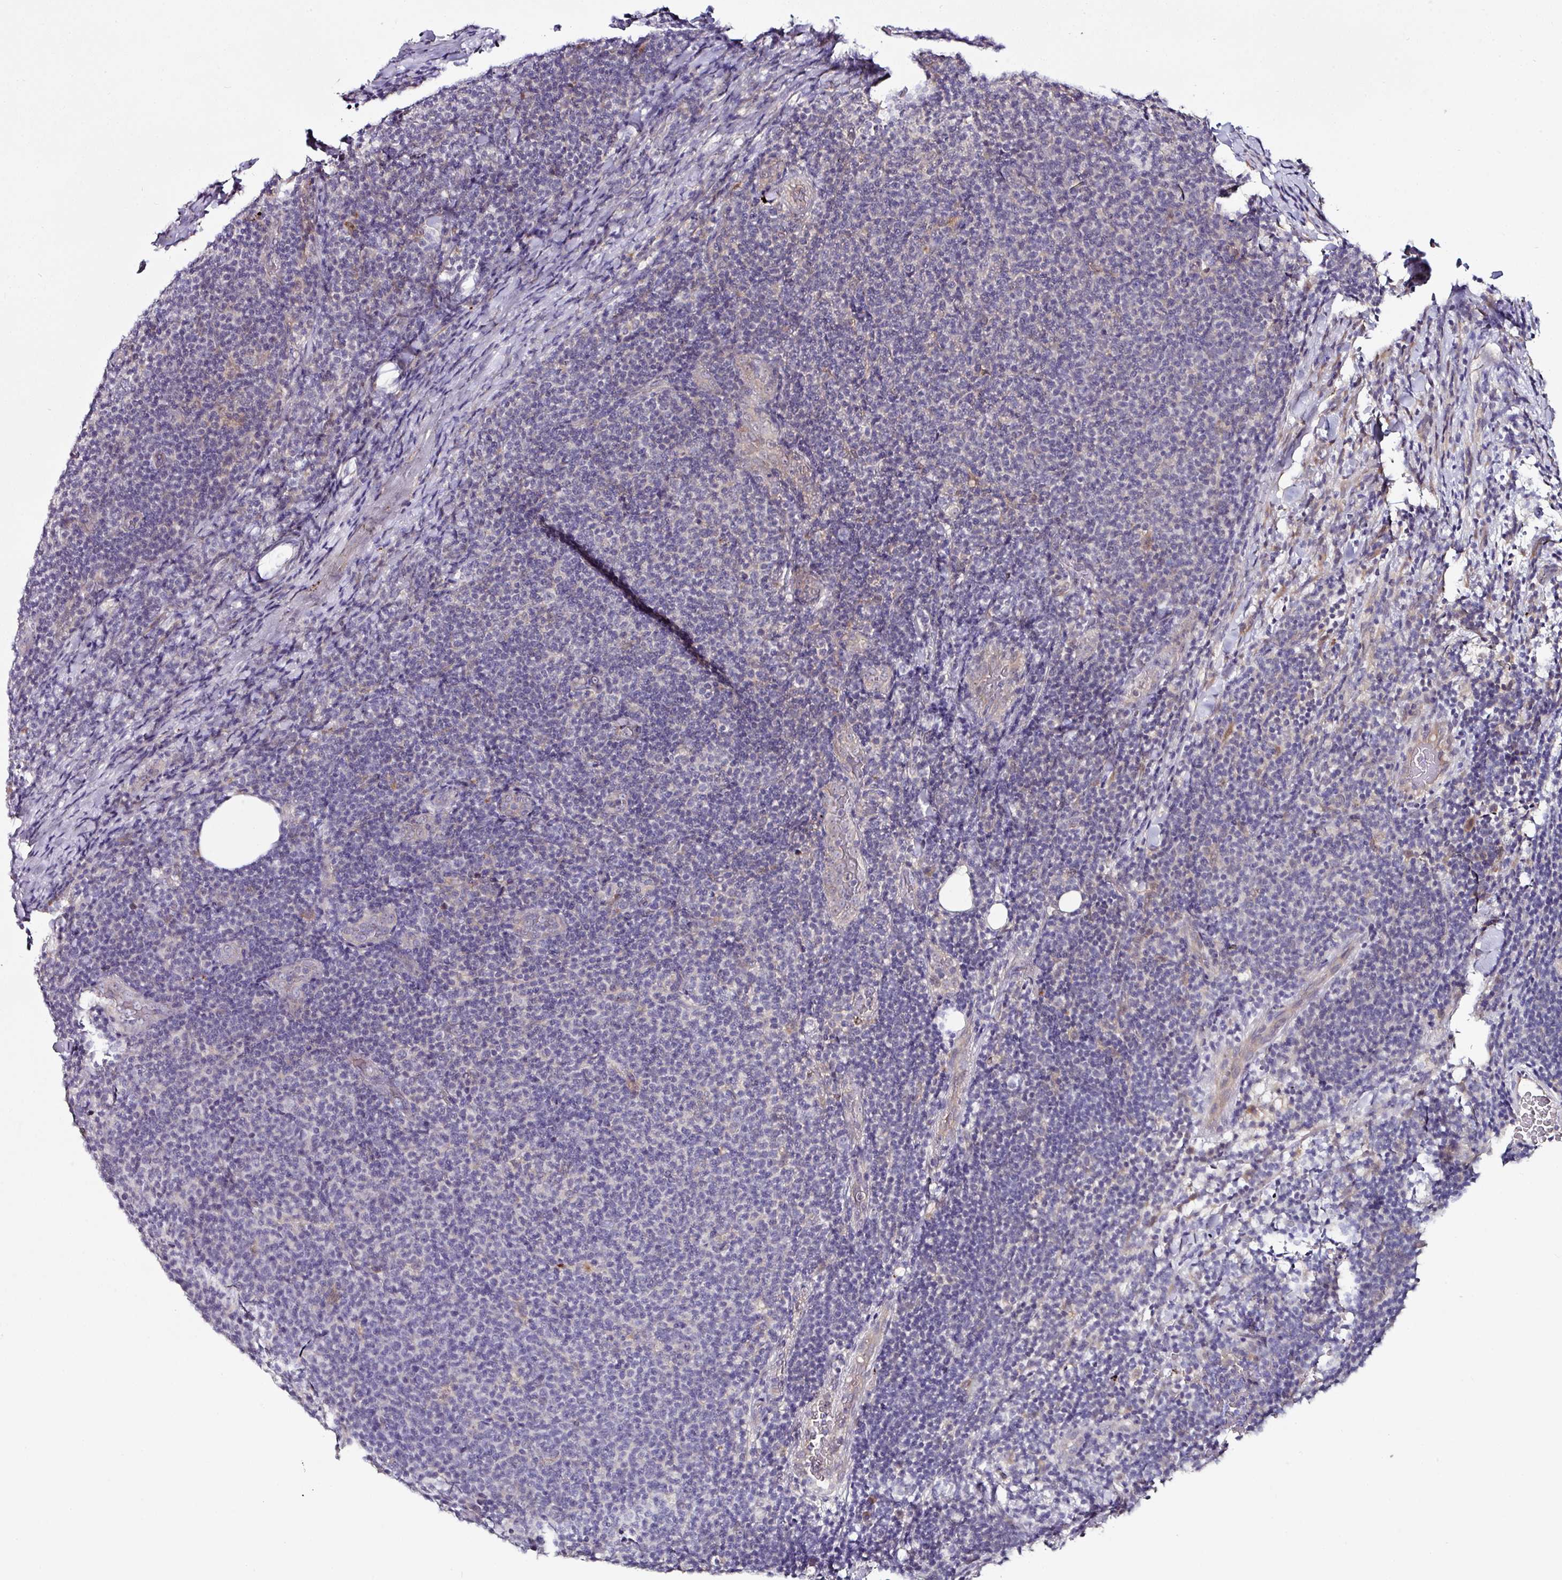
{"staining": {"intensity": "negative", "quantity": "none", "location": "none"}, "tissue": "lymphoma", "cell_type": "Tumor cells", "image_type": "cancer", "snomed": [{"axis": "morphology", "description": "Malignant lymphoma, non-Hodgkin's type, Low grade"}, {"axis": "topography", "description": "Lymph node"}], "caption": "Immunohistochemical staining of low-grade malignant lymphoma, non-Hodgkin's type reveals no significant staining in tumor cells.", "gene": "CTDSP2", "patient": {"sex": "male", "age": 66}}